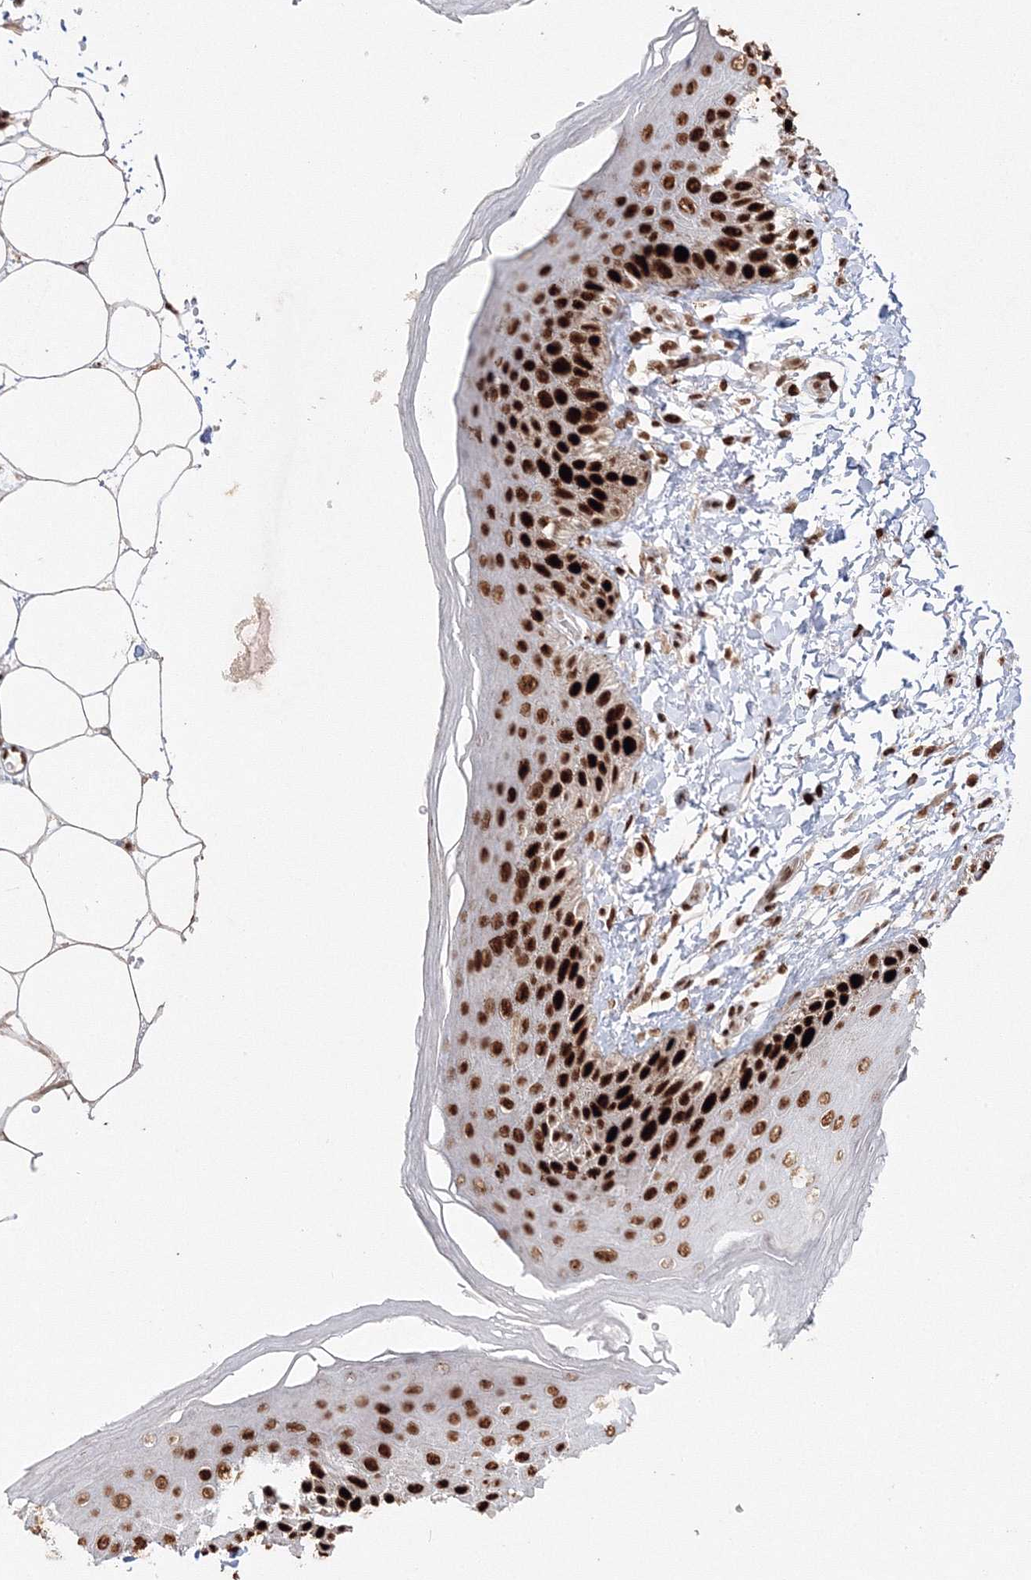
{"staining": {"intensity": "strong", "quantity": ">75%", "location": "nuclear"}, "tissue": "skin", "cell_type": "Epidermal cells", "image_type": "normal", "snomed": [{"axis": "morphology", "description": "Normal tissue, NOS"}, {"axis": "topography", "description": "Anal"}], "caption": "A high-resolution micrograph shows IHC staining of benign skin, which demonstrates strong nuclear expression in about >75% of epidermal cells. The protein is shown in brown color, while the nuclei are stained blue.", "gene": "LIG1", "patient": {"sex": "male", "age": 44}}